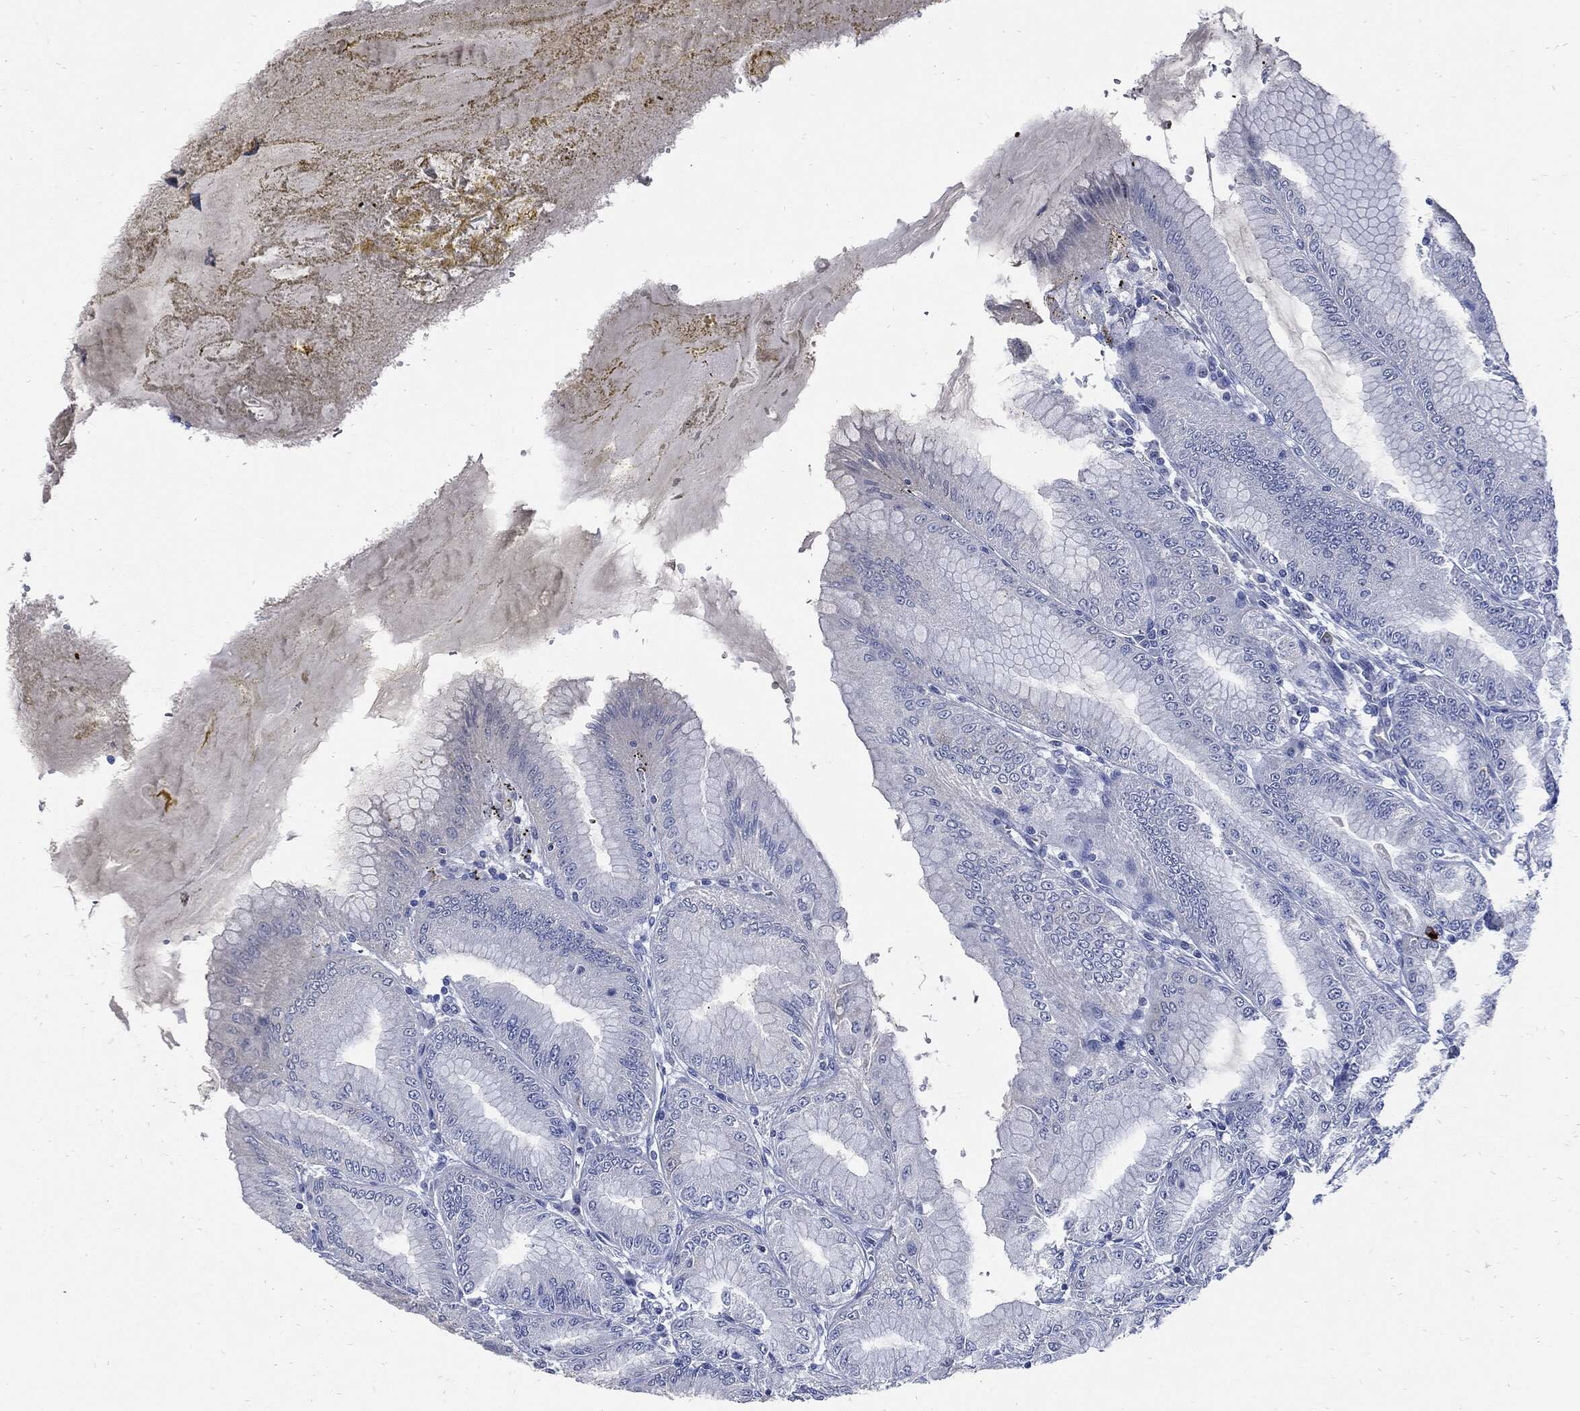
{"staining": {"intensity": "strong", "quantity": "<25%", "location": "cytoplasmic/membranous"}, "tissue": "stomach", "cell_type": "Glandular cells", "image_type": "normal", "snomed": [{"axis": "morphology", "description": "Normal tissue, NOS"}, {"axis": "topography", "description": "Stomach"}], "caption": "Normal stomach was stained to show a protein in brown. There is medium levels of strong cytoplasmic/membranous positivity in approximately <25% of glandular cells. (DAB = brown stain, brightfield microscopy at high magnification).", "gene": "CPE", "patient": {"sex": "male", "age": 71}}